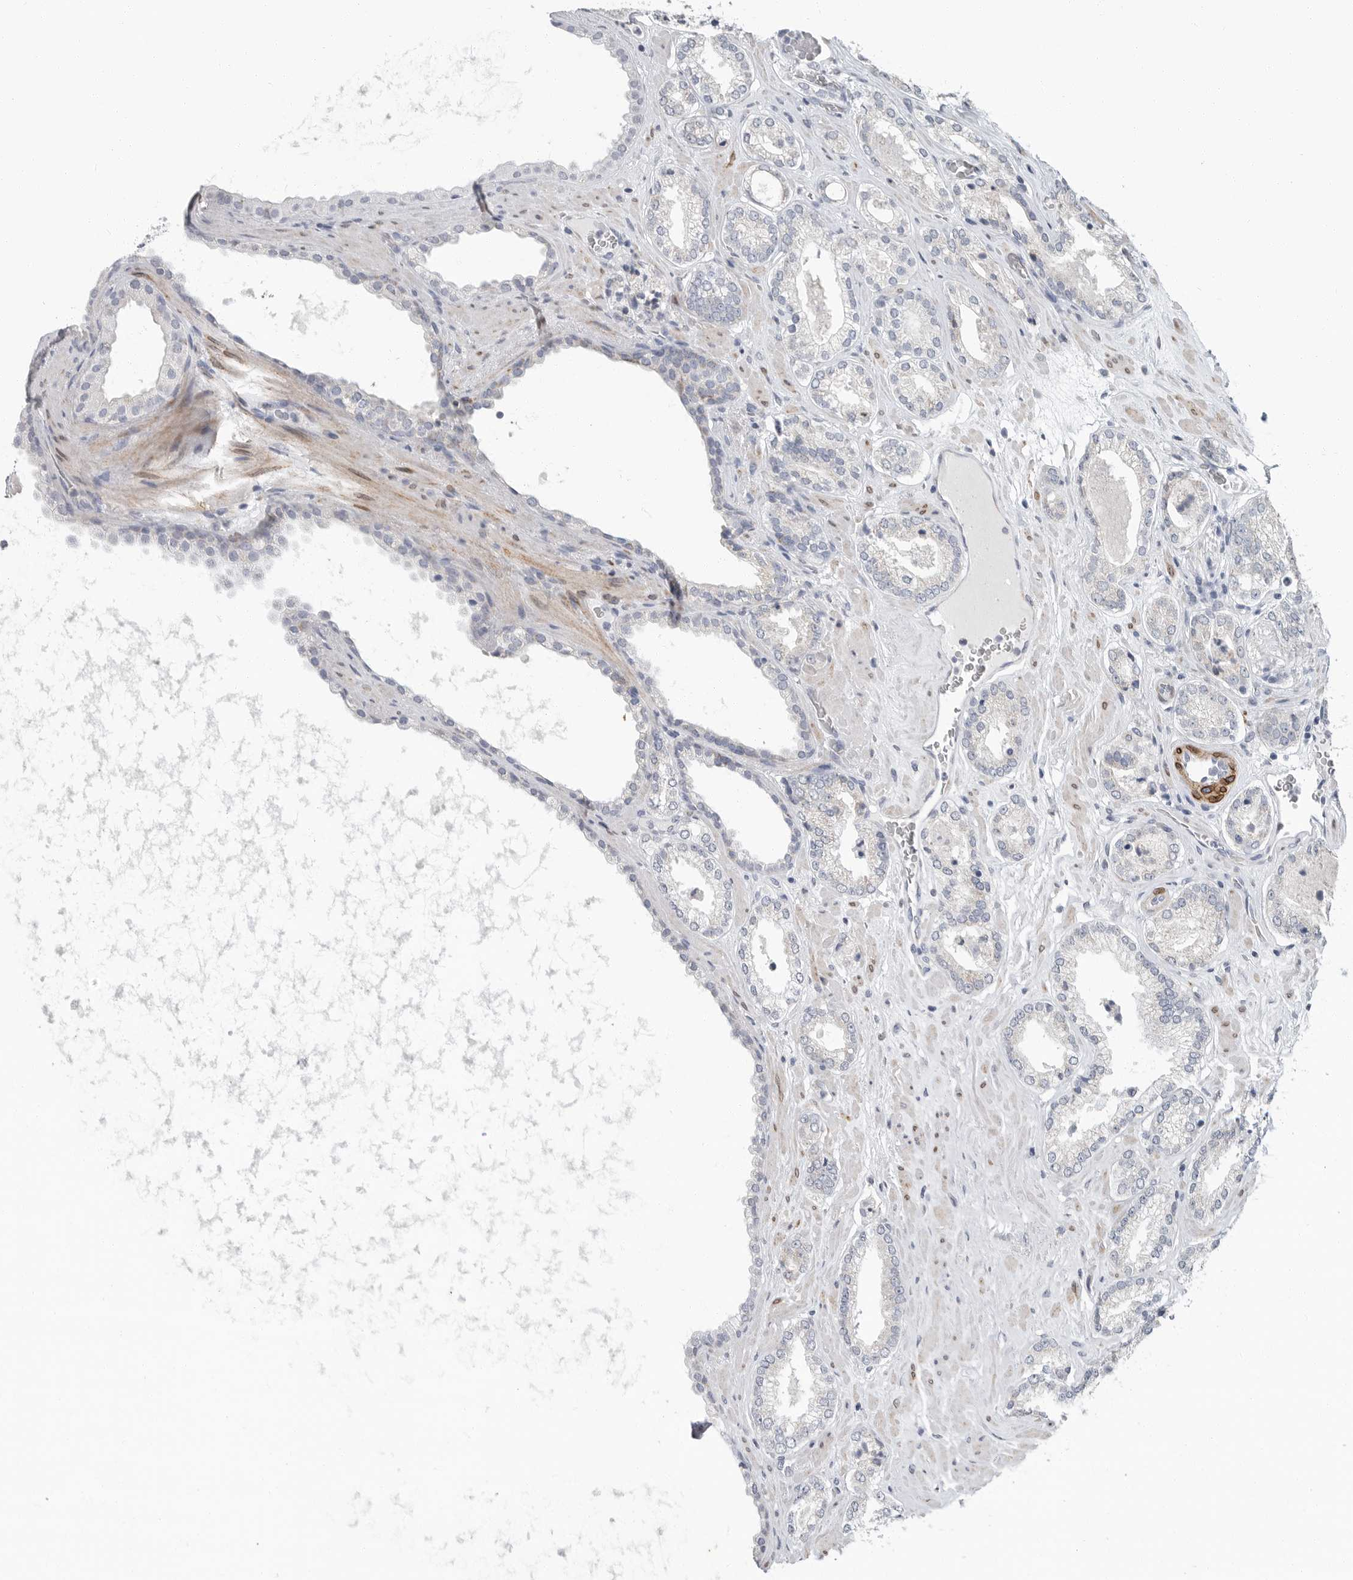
{"staining": {"intensity": "negative", "quantity": "none", "location": "none"}, "tissue": "prostate cancer", "cell_type": "Tumor cells", "image_type": "cancer", "snomed": [{"axis": "morphology", "description": "Adenocarcinoma, Low grade"}, {"axis": "topography", "description": "Prostate"}], "caption": "Tumor cells are negative for protein expression in human prostate cancer.", "gene": "PLN", "patient": {"sex": "male", "age": 62}}